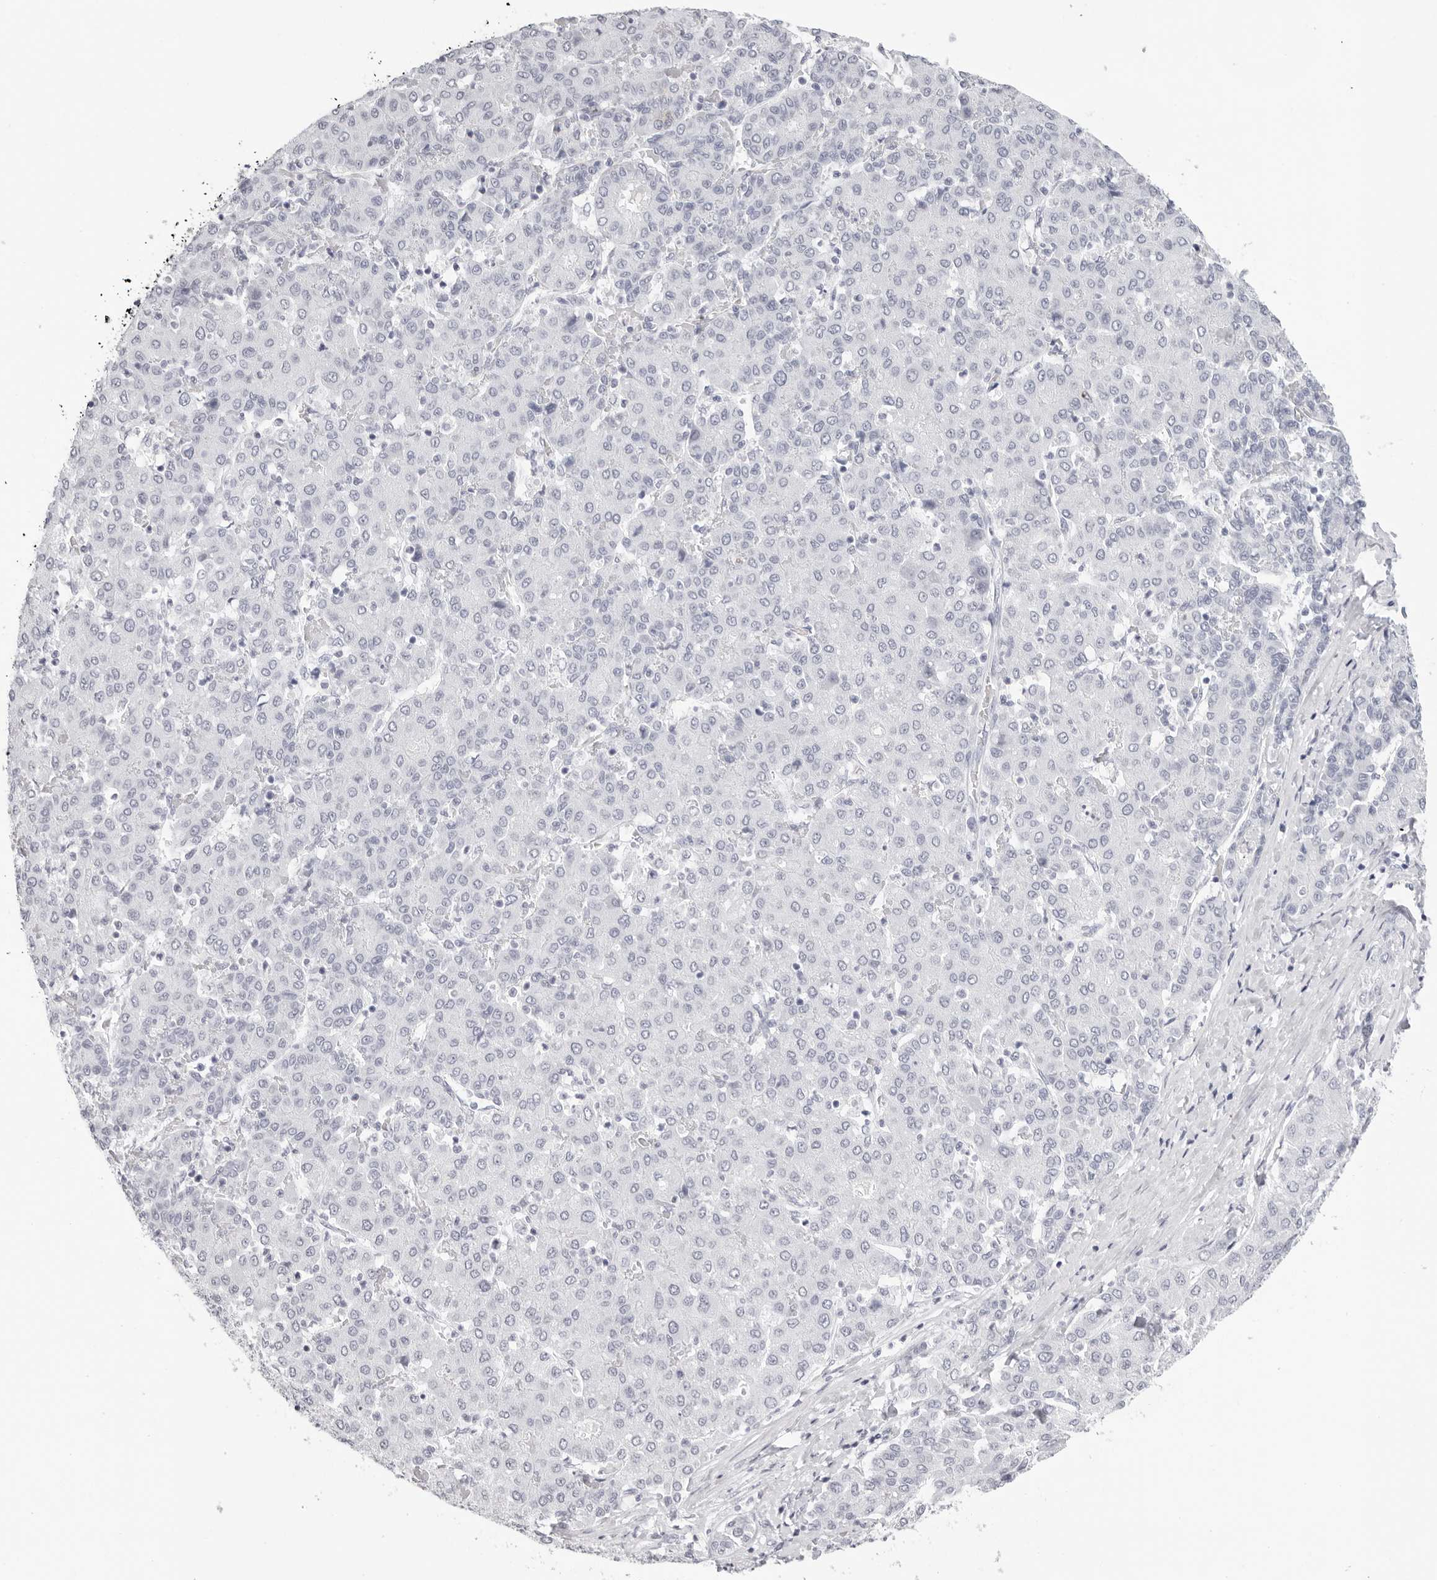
{"staining": {"intensity": "negative", "quantity": "none", "location": "none"}, "tissue": "liver cancer", "cell_type": "Tumor cells", "image_type": "cancer", "snomed": [{"axis": "morphology", "description": "Carcinoma, Hepatocellular, NOS"}, {"axis": "topography", "description": "Liver"}], "caption": "This photomicrograph is of liver hepatocellular carcinoma stained with immunohistochemistry (IHC) to label a protein in brown with the nuclei are counter-stained blue. There is no staining in tumor cells.", "gene": "CST5", "patient": {"sex": "male", "age": 65}}